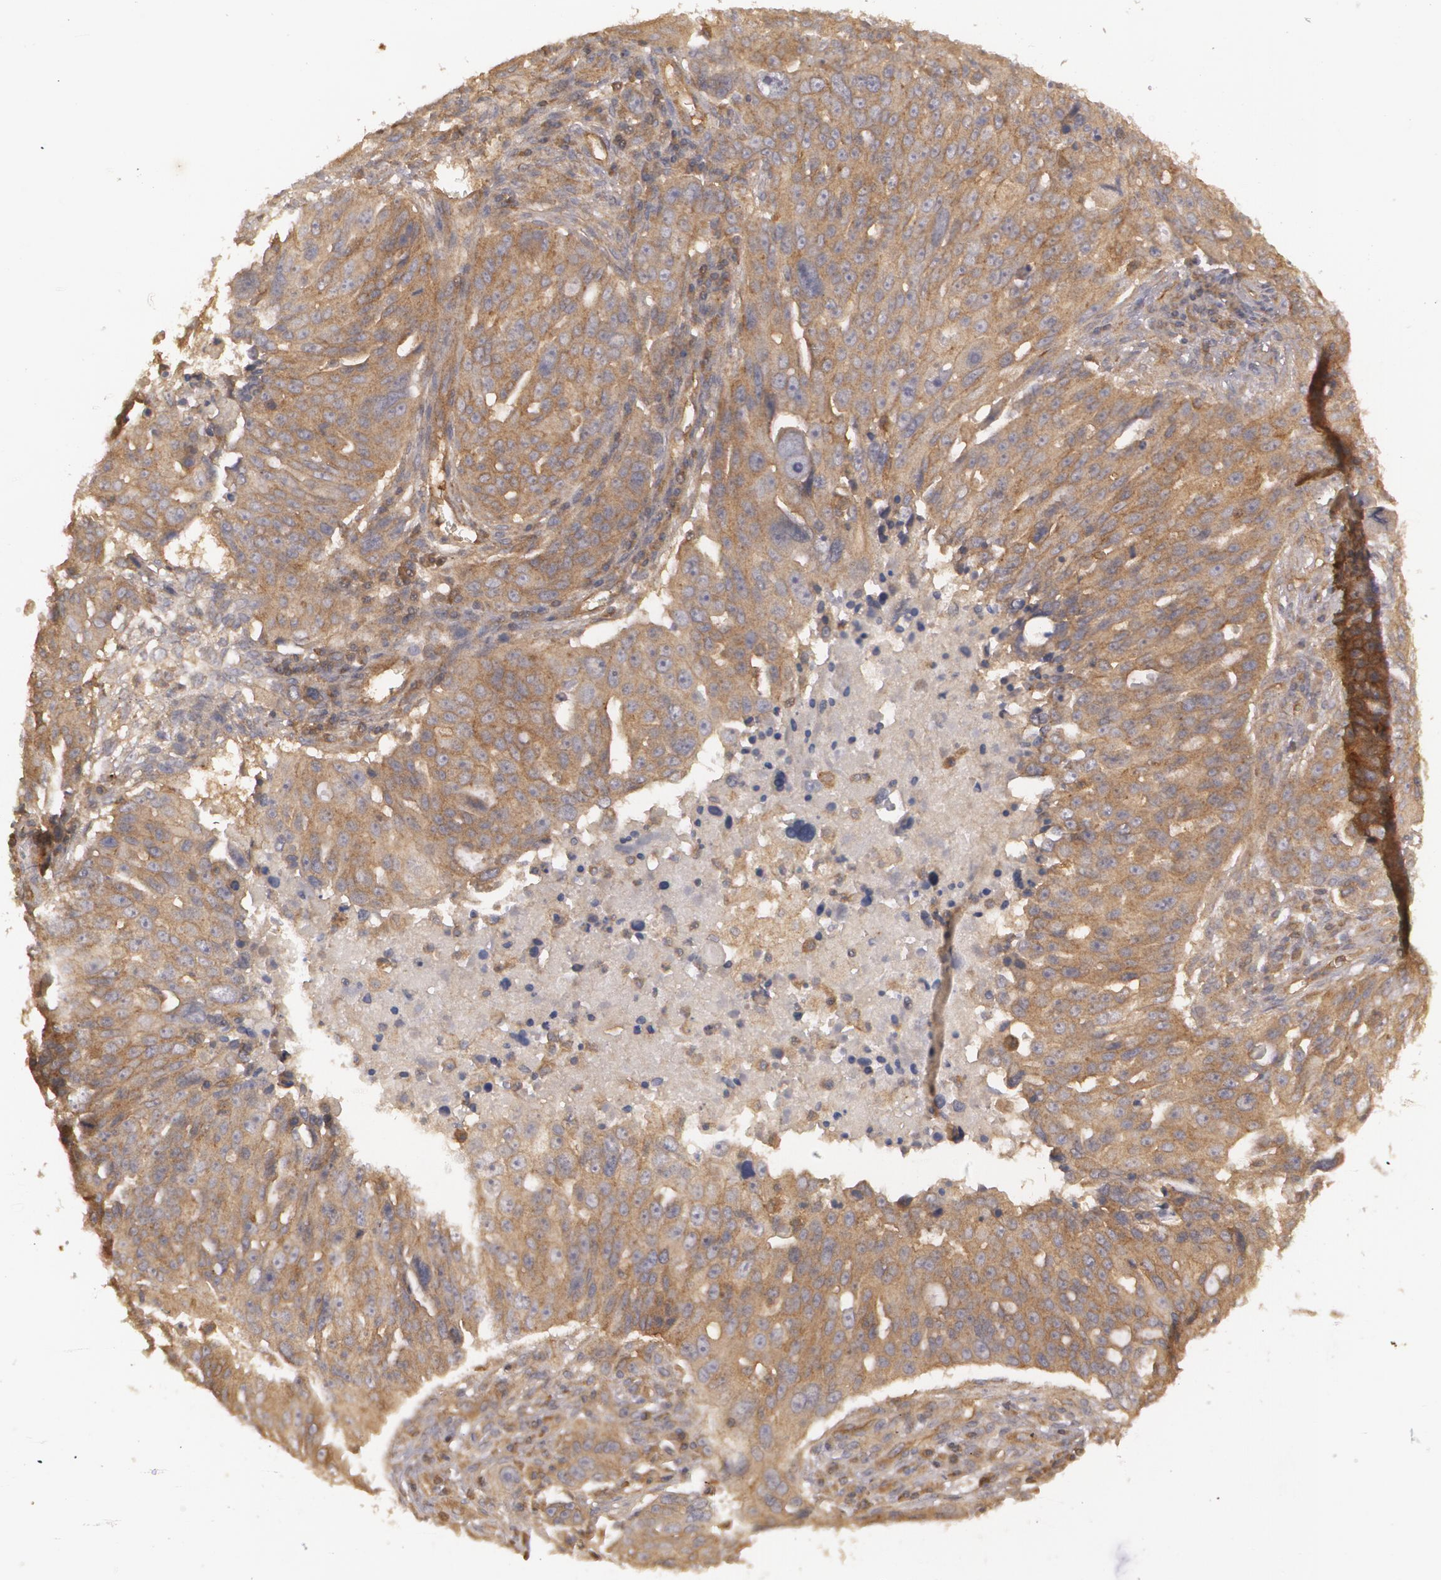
{"staining": {"intensity": "weak", "quantity": ">75%", "location": "cytoplasmic/membranous"}, "tissue": "ovarian cancer", "cell_type": "Tumor cells", "image_type": "cancer", "snomed": [{"axis": "morphology", "description": "Carcinoma, endometroid"}, {"axis": "topography", "description": "Ovary"}], "caption": "DAB immunohistochemical staining of ovarian cancer displays weak cytoplasmic/membranous protein staining in approximately >75% of tumor cells. (DAB (3,3'-diaminobenzidine) IHC with brightfield microscopy, high magnification).", "gene": "HRAS", "patient": {"sex": "female", "age": 75}}